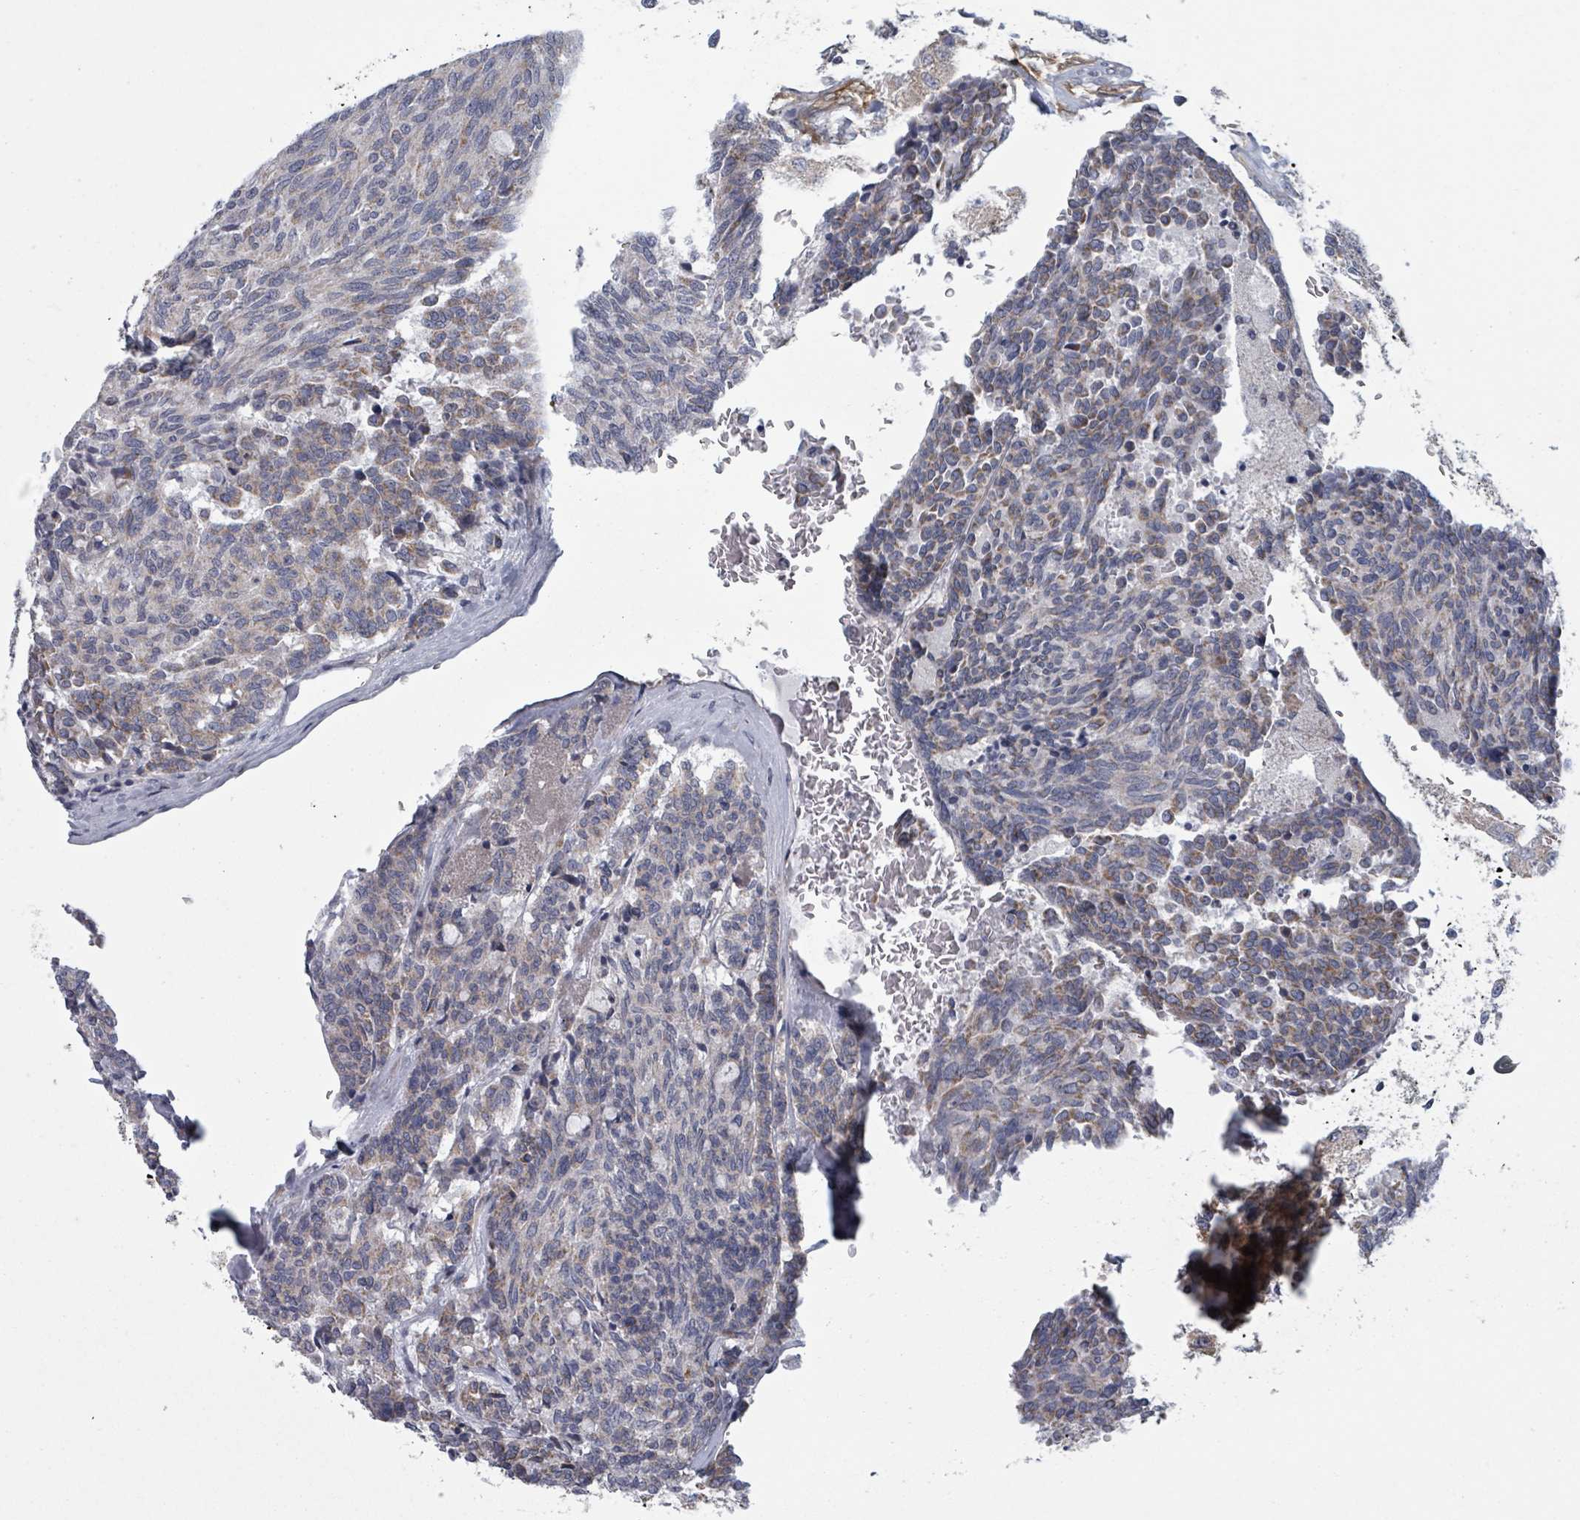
{"staining": {"intensity": "negative", "quantity": "none", "location": "none"}, "tissue": "carcinoid", "cell_type": "Tumor cells", "image_type": "cancer", "snomed": [{"axis": "morphology", "description": "Carcinoid, malignant, NOS"}, {"axis": "topography", "description": "Pancreas"}], "caption": "Tumor cells are negative for protein expression in human malignant carcinoid.", "gene": "FKBP1A", "patient": {"sex": "female", "age": 54}}